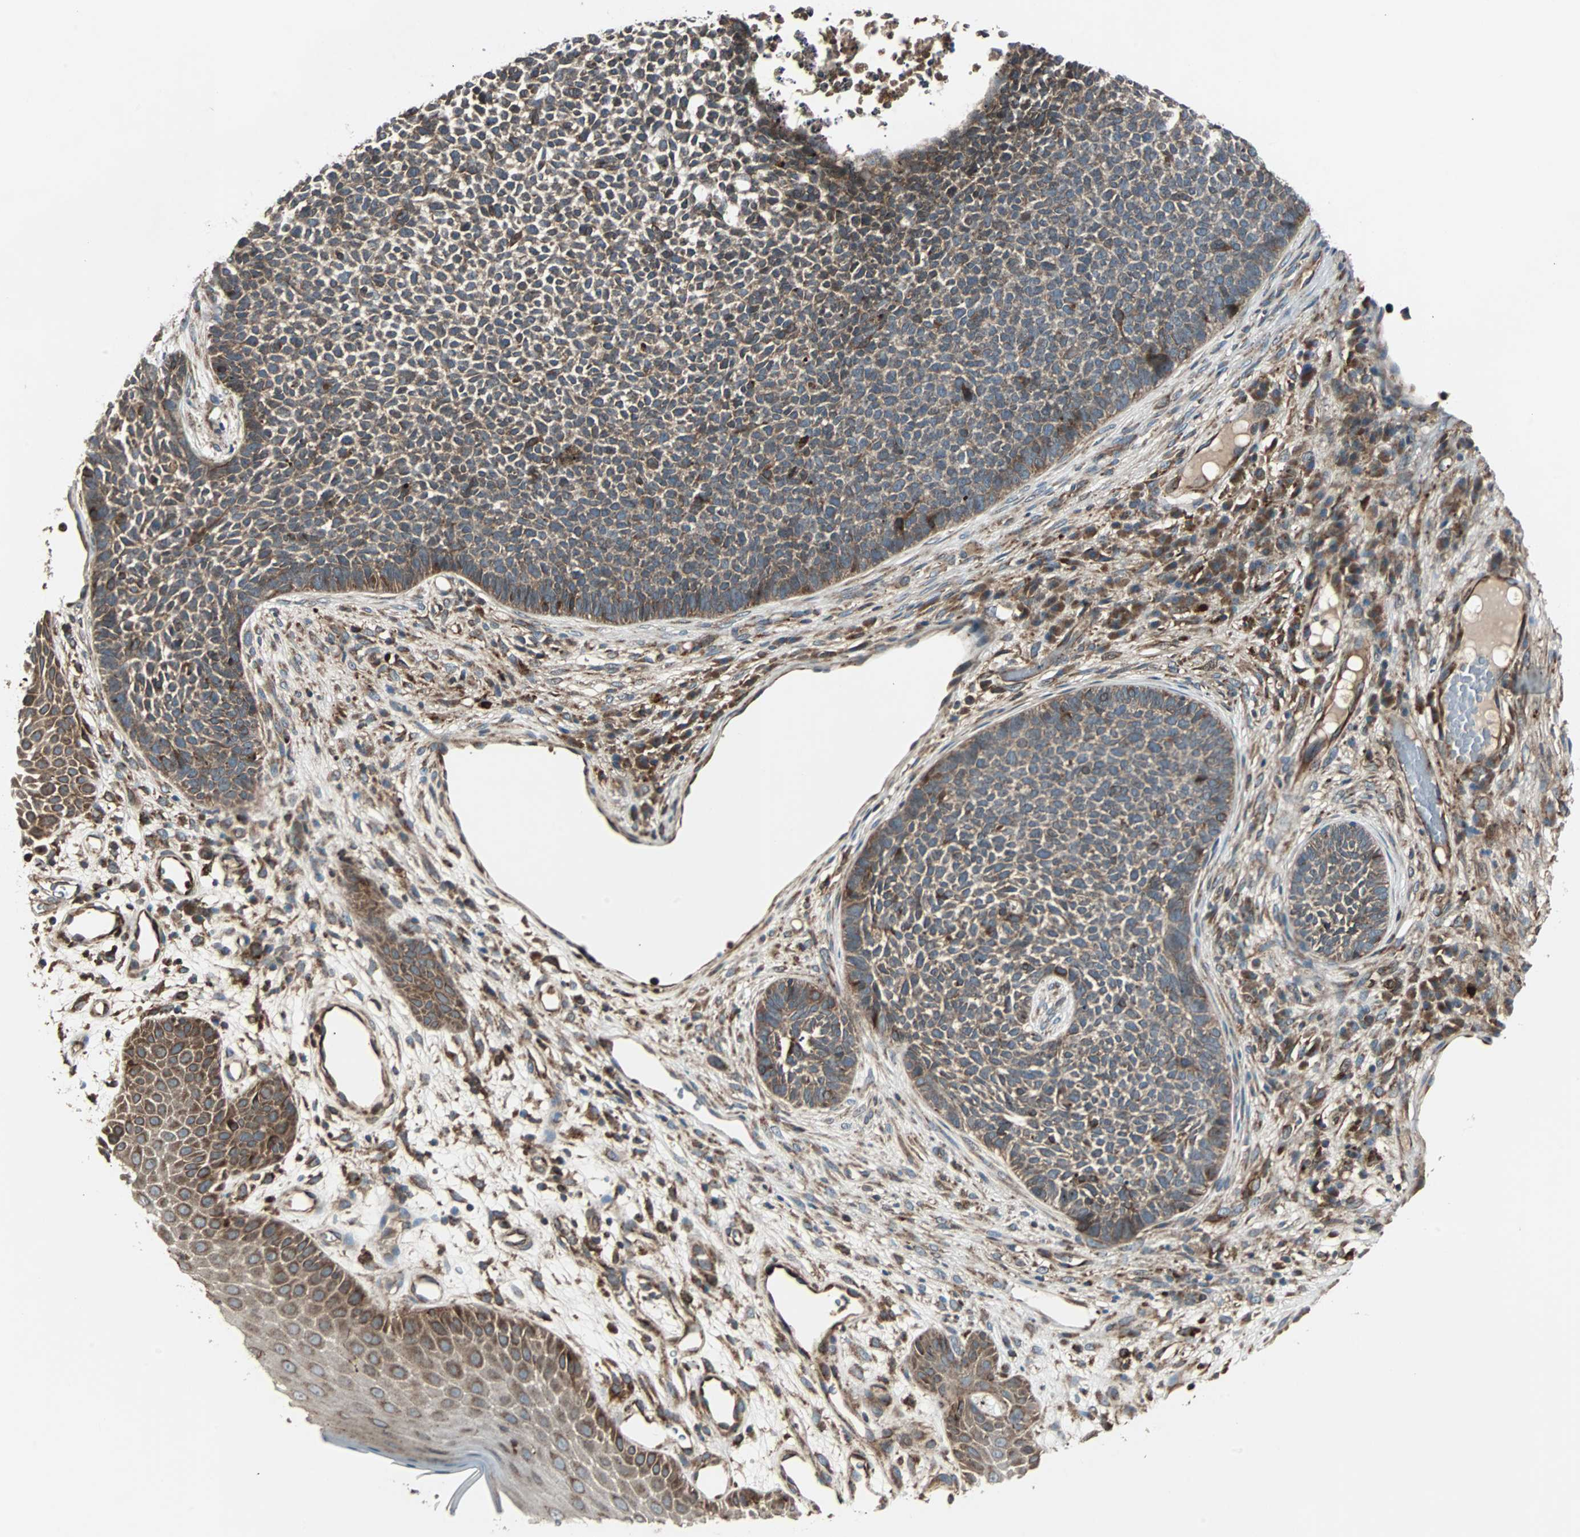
{"staining": {"intensity": "moderate", "quantity": "25%-75%", "location": "cytoplasmic/membranous"}, "tissue": "skin cancer", "cell_type": "Tumor cells", "image_type": "cancer", "snomed": [{"axis": "morphology", "description": "Basal cell carcinoma"}, {"axis": "topography", "description": "Skin"}], "caption": "Moderate cytoplasmic/membranous expression for a protein is identified in approximately 25%-75% of tumor cells of skin cancer using immunohistochemistry.", "gene": "RAB7A", "patient": {"sex": "female", "age": 84}}